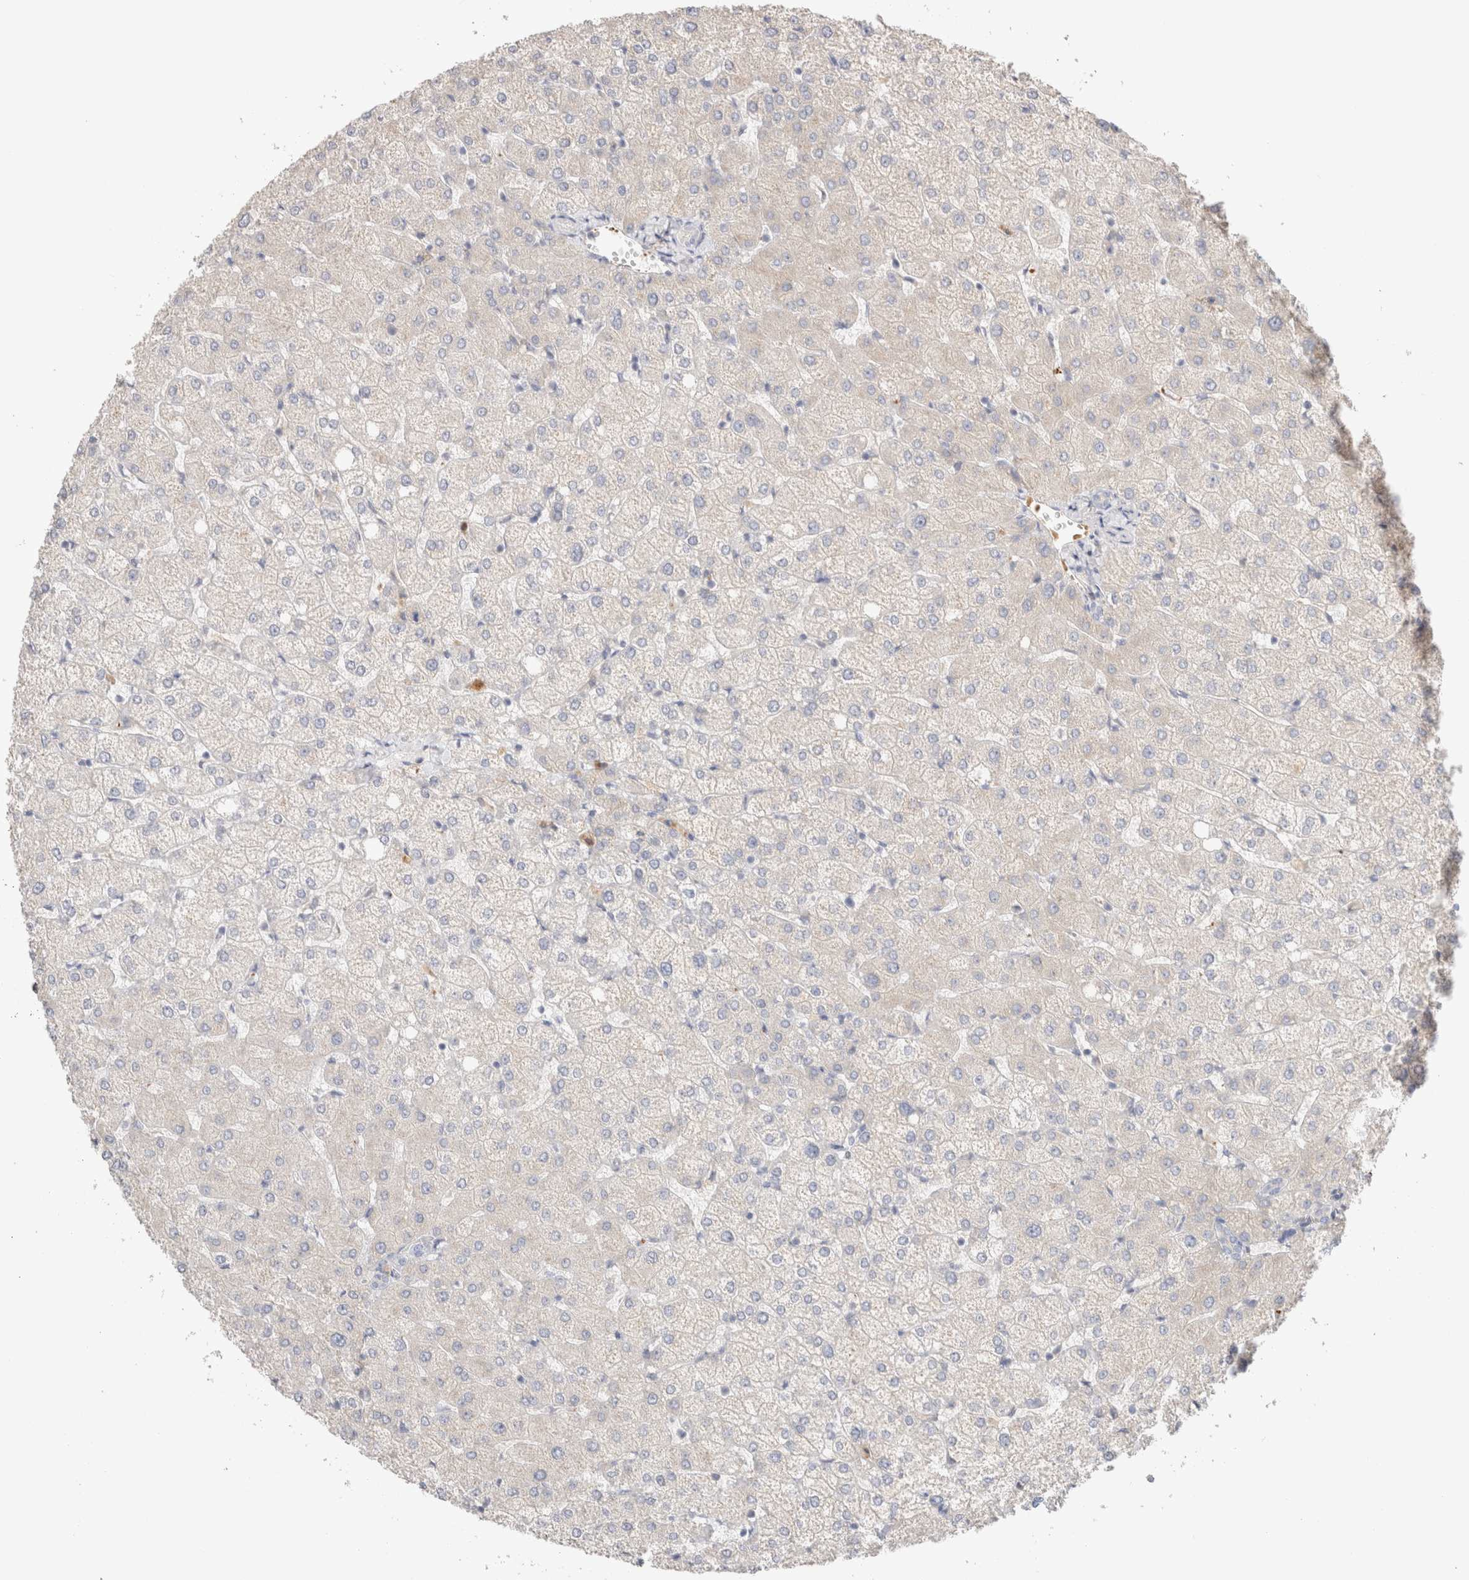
{"staining": {"intensity": "negative", "quantity": "none", "location": "none"}, "tissue": "liver", "cell_type": "Cholangiocytes", "image_type": "normal", "snomed": [{"axis": "morphology", "description": "Normal tissue, NOS"}, {"axis": "topography", "description": "Liver"}], "caption": "The photomicrograph displays no staining of cholangiocytes in unremarkable liver. (IHC, brightfield microscopy, high magnification).", "gene": "PROS1", "patient": {"sex": "female", "age": 54}}